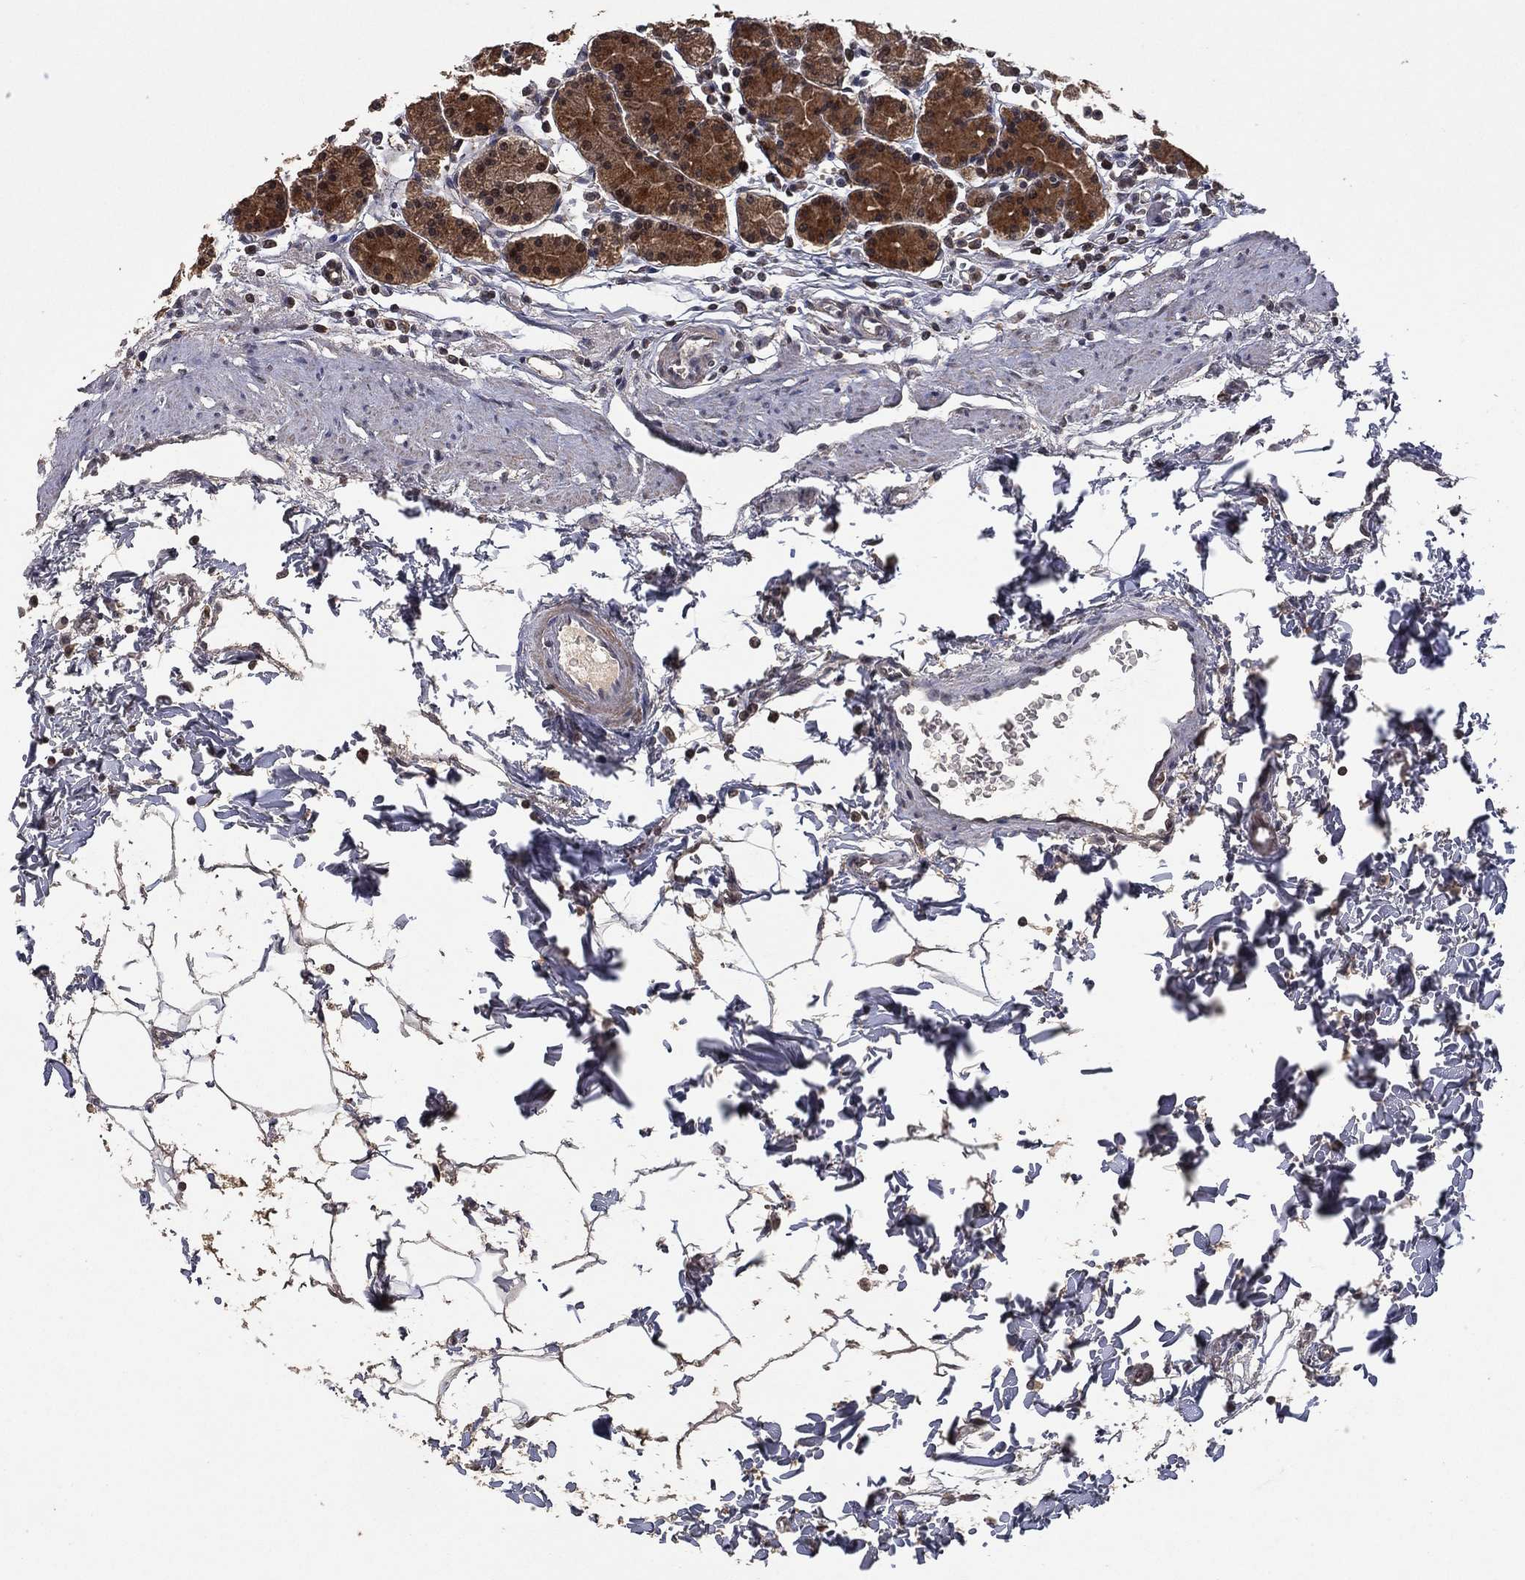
{"staining": {"intensity": "moderate", "quantity": "<25%", "location": "cytoplasmic/membranous"}, "tissue": "stomach", "cell_type": "Glandular cells", "image_type": "normal", "snomed": [{"axis": "morphology", "description": "Normal tissue, NOS"}, {"axis": "topography", "description": "Stomach, upper"}, {"axis": "topography", "description": "Stomach"}], "caption": "Immunohistochemical staining of benign human stomach displays moderate cytoplasmic/membranous protein expression in about <25% of glandular cells.", "gene": "NELFCD", "patient": {"sex": "male", "age": 62}}